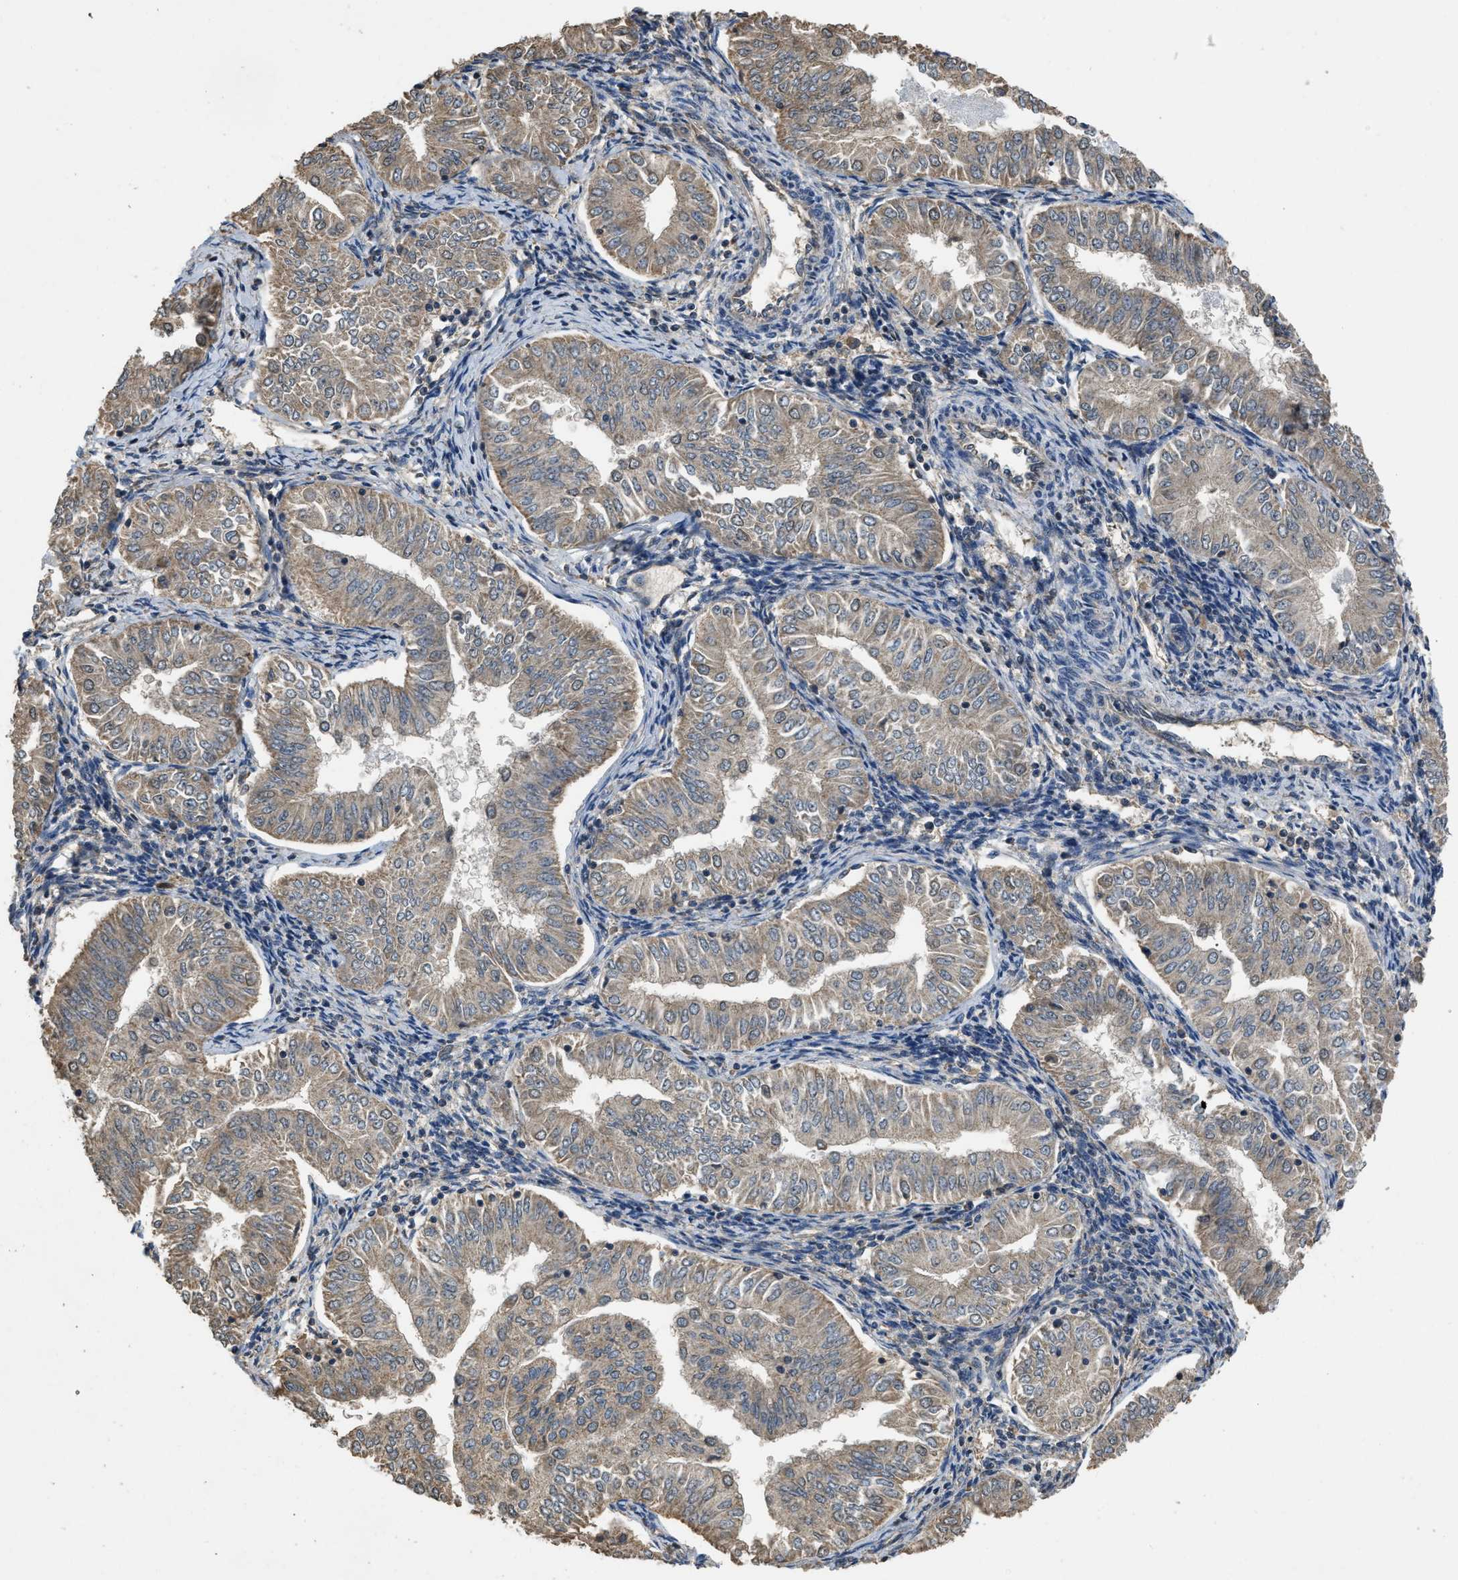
{"staining": {"intensity": "weak", "quantity": ">75%", "location": "cytoplasmic/membranous"}, "tissue": "endometrial cancer", "cell_type": "Tumor cells", "image_type": "cancer", "snomed": [{"axis": "morphology", "description": "Normal tissue, NOS"}, {"axis": "morphology", "description": "Adenocarcinoma, NOS"}, {"axis": "topography", "description": "Endometrium"}], "caption": "Endometrial cancer (adenocarcinoma) stained with IHC demonstrates weak cytoplasmic/membranous staining in about >75% of tumor cells.", "gene": "DENND6B", "patient": {"sex": "female", "age": 53}}